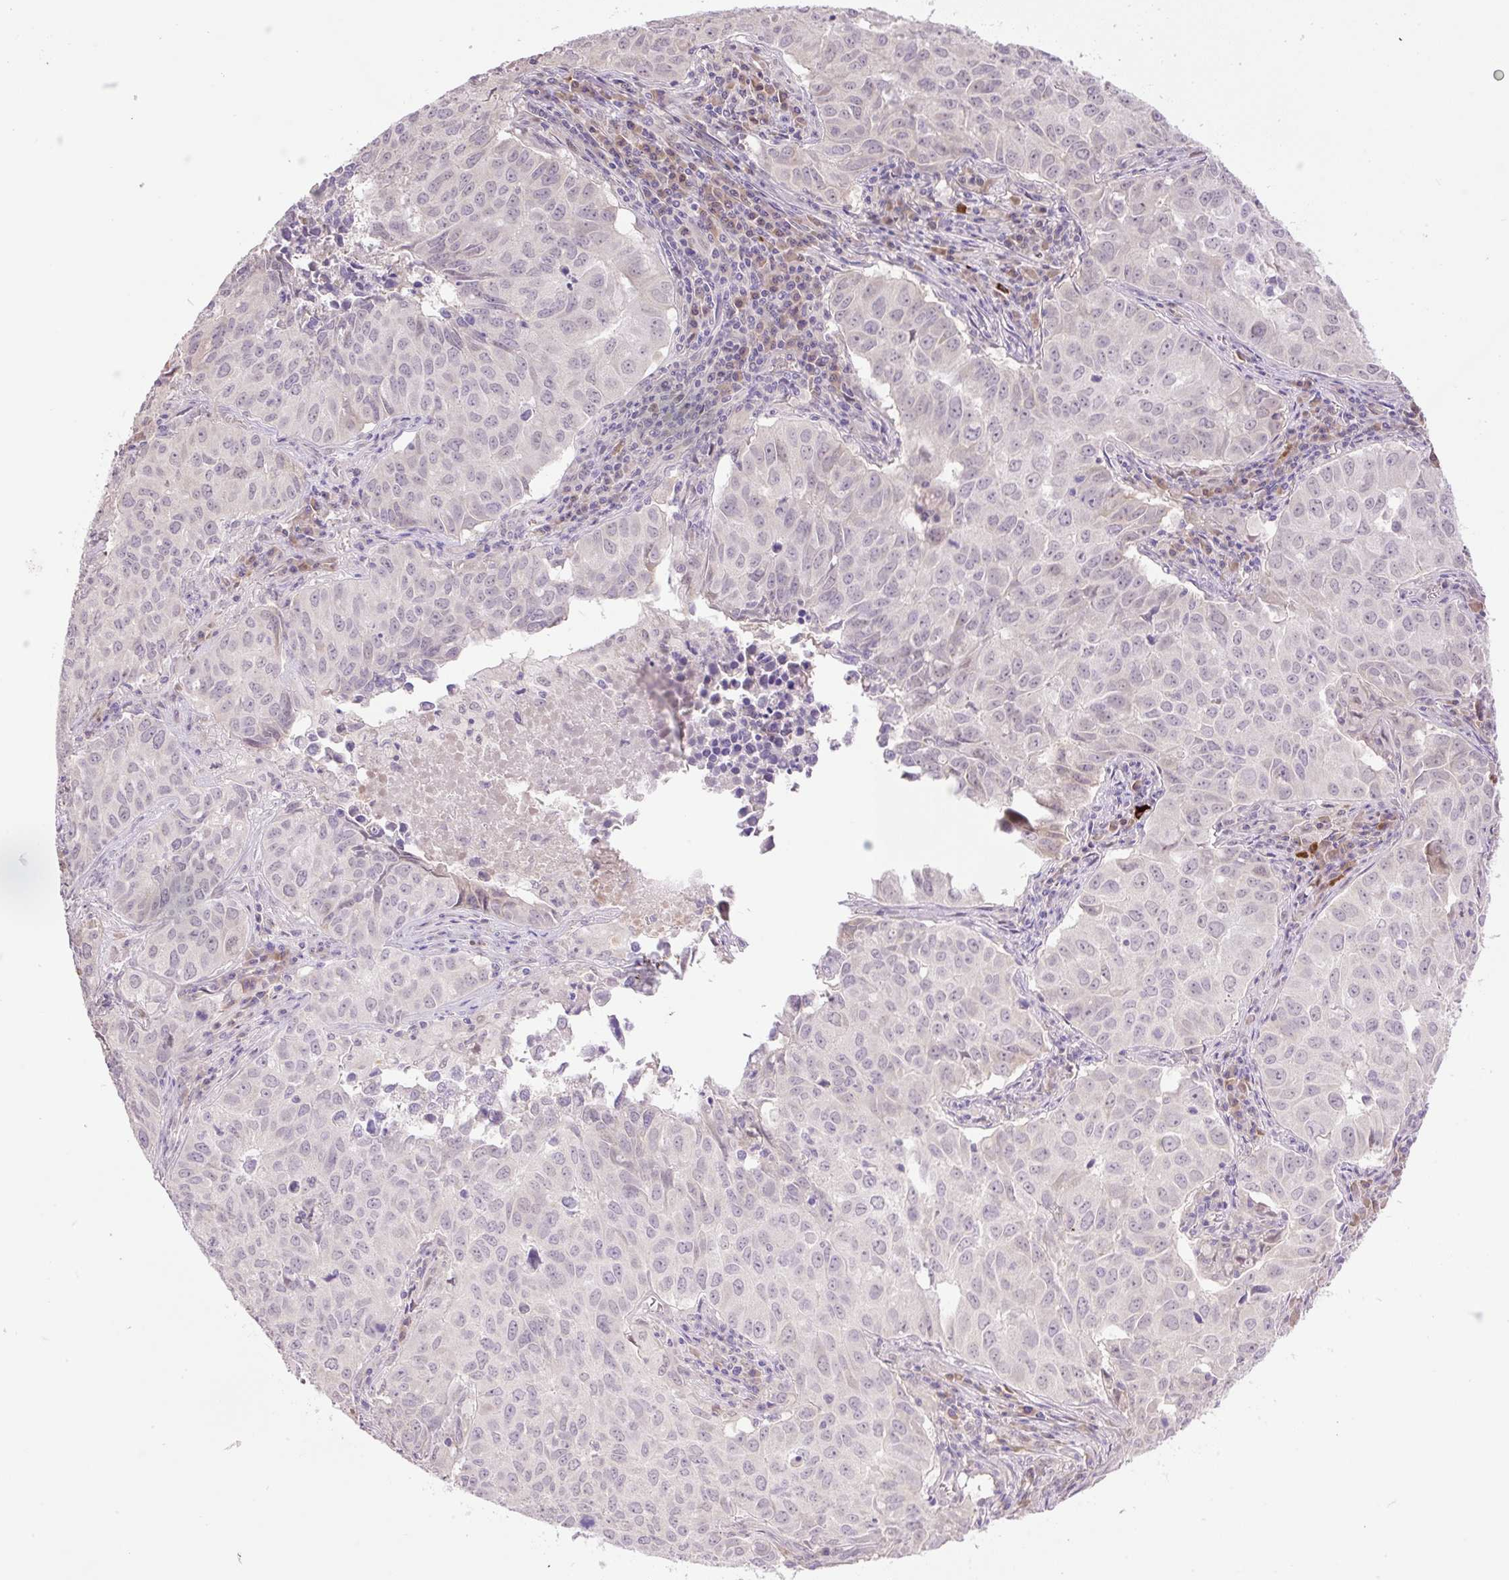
{"staining": {"intensity": "negative", "quantity": "none", "location": "none"}, "tissue": "lung cancer", "cell_type": "Tumor cells", "image_type": "cancer", "snomed": [{"axis": "morphology", "description": "Adenocarcinoma, NOS"}, {"axis": "topography", "description": "Lung"}], "caption": "Photomicrograph shows no significant protein expression in tumor cells of lung adenocarcinoma.", "gene": "HABP4", "patient": {"sex": "female", "age": 50}}